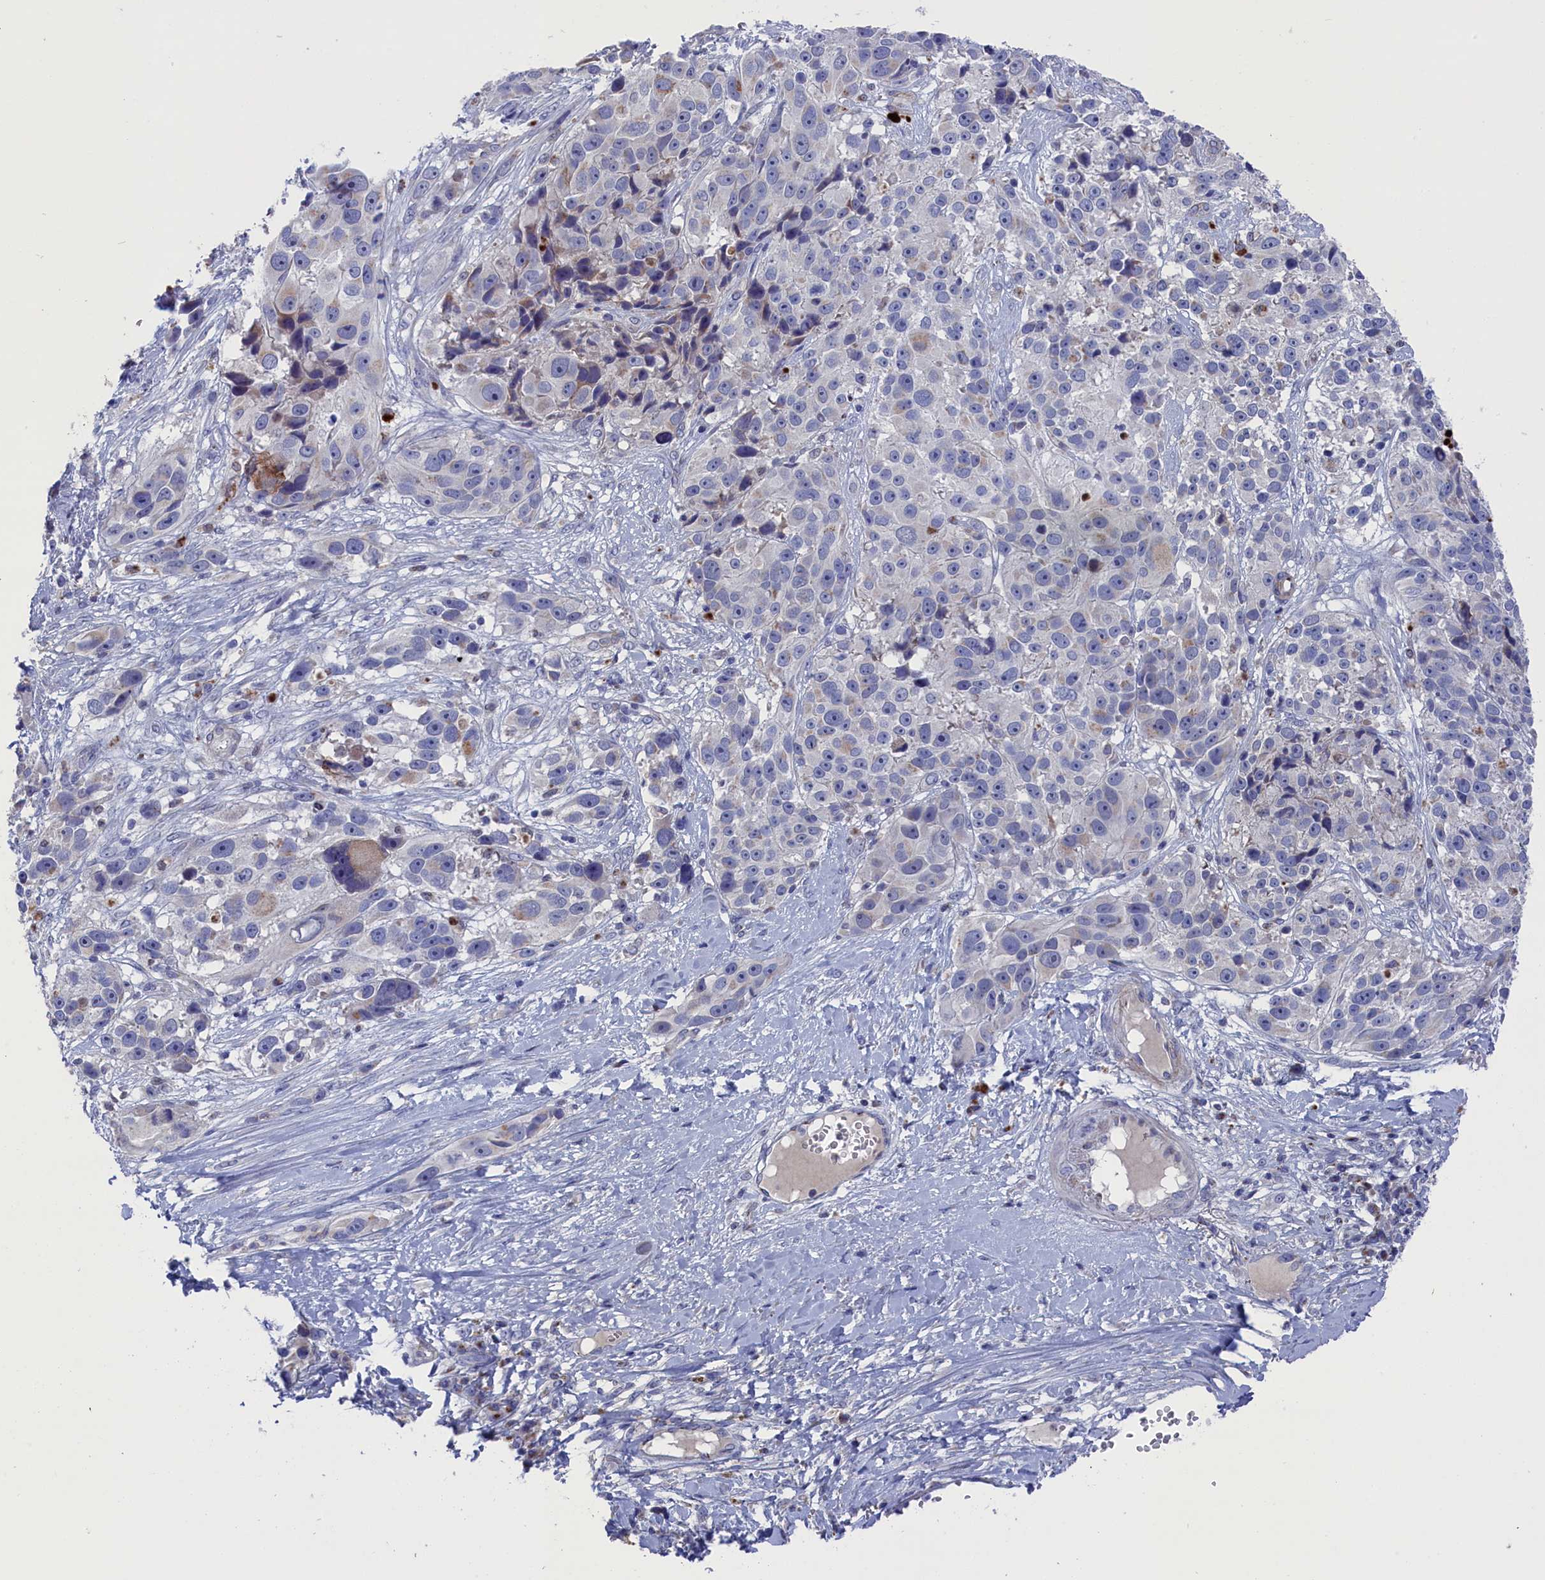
{"staining": {"intensity": "negative", "quantity": "none", "location": "none"}, "tissue": "melanoma", "cell_type": "Tumor cells", "image_type": "cancer", "snomed": [{"axis": "morphology", "description": "Malignant melanoma, NOS"}, {"axis": "topography", "description": "Skin"}], "caption": "Melanoma was stained to show a protein in brown. There is no significant staining in tumor cells.", "gene": "GPR108", "patient": {"sex": "male", "age": 84}}